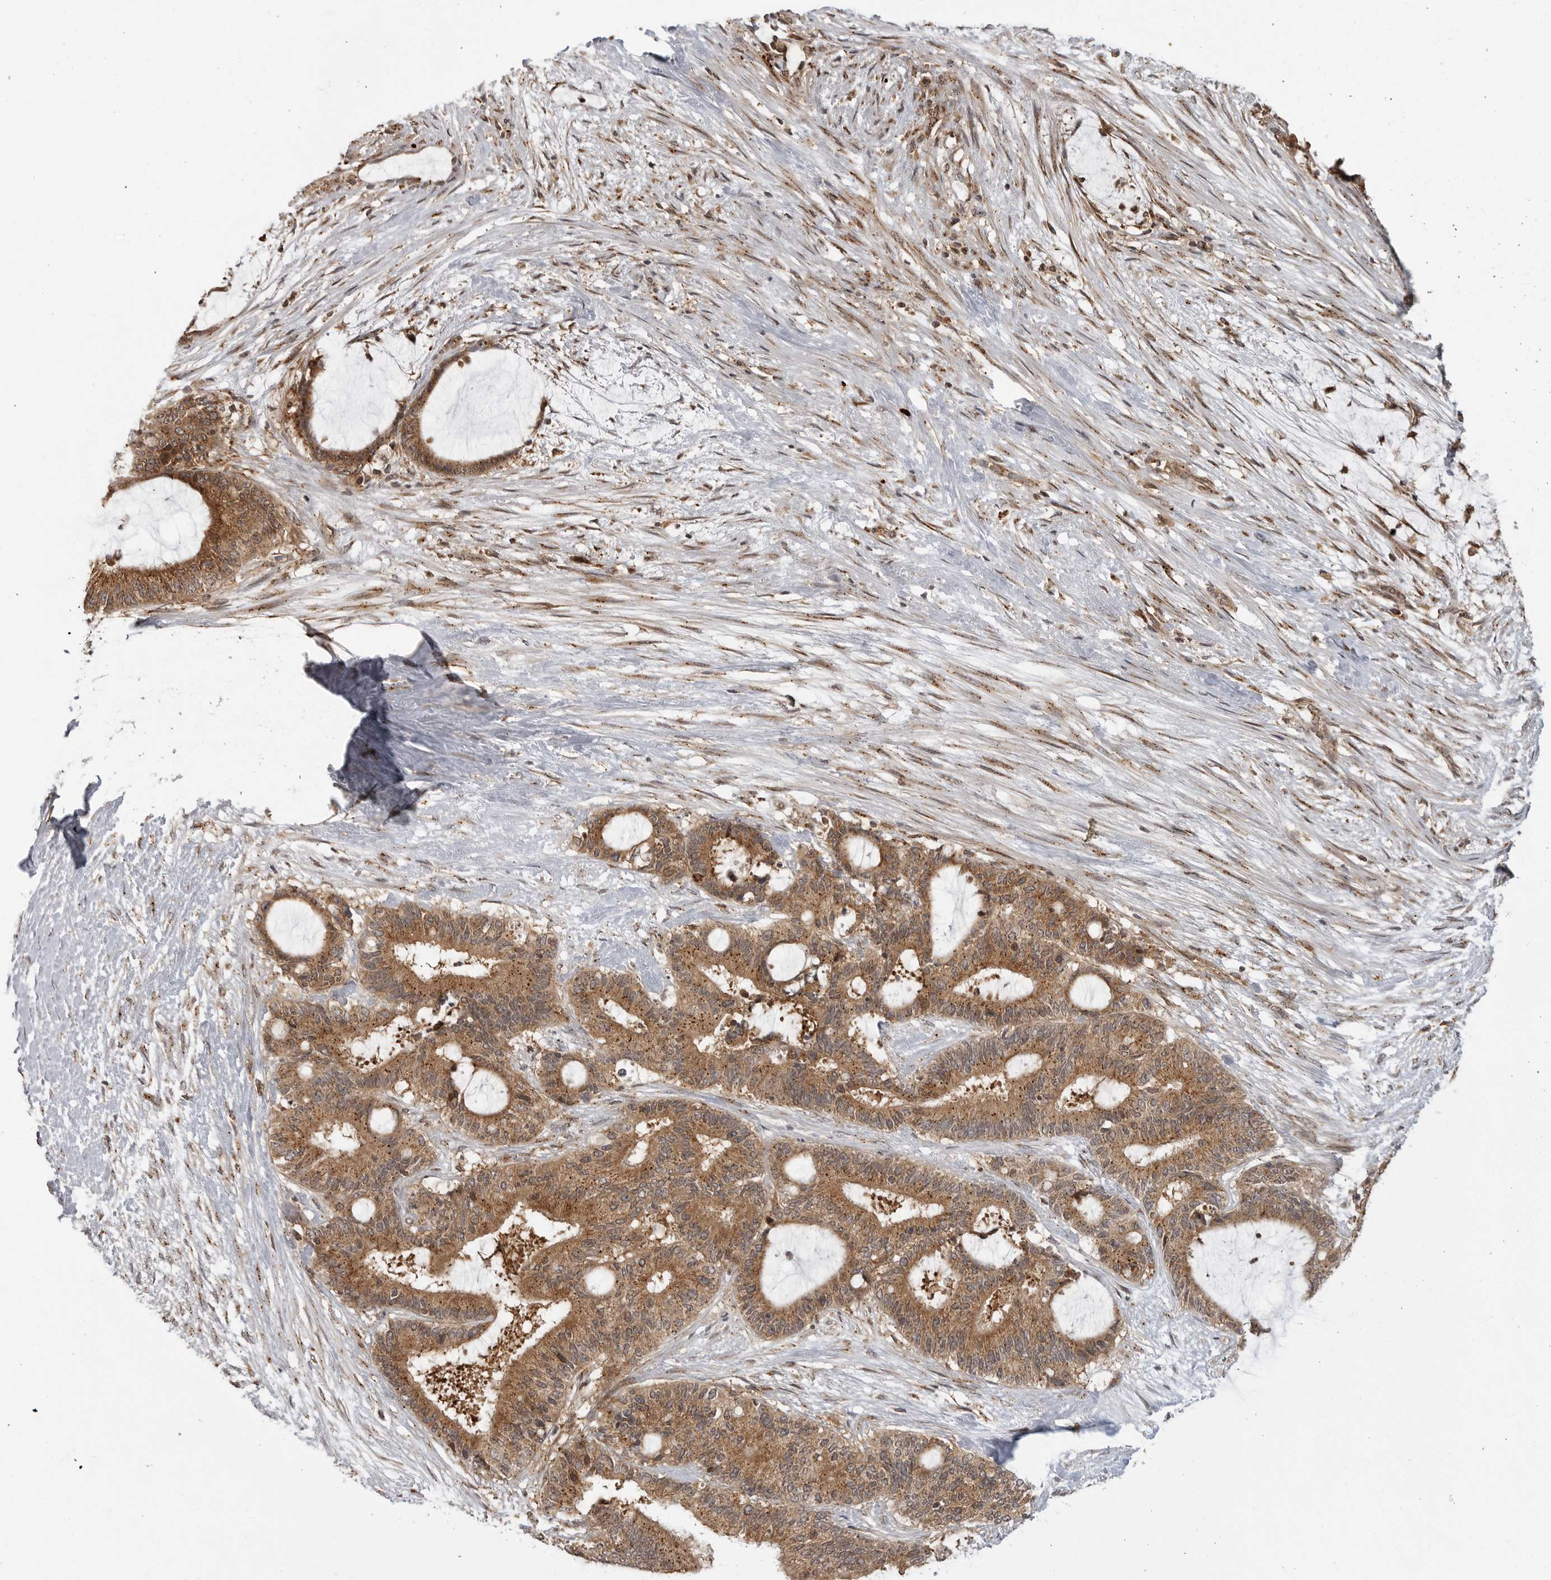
{"staining": {"intensity": "strong", "quantity": ">75%", "location": "cytoplasmic/membranous"}, "tissue": "liver cancer", "cell_type": "Tumor cells", "image_type": "cancer", "snomed": [{"axis": "morphology", "description": "Normal tissue, NOS"}, {"axis": "morphology", "description": "Cholangiocarcinoma"}, {"axis": "topography", "description": "Liver"}, {"axis": "topography", "description": "Peripheral nerve tissue"}], "caption": "This histopathology image demonstrates liver cancer stained with immunohistochemistry (IHC) to label a protein in brown. The cytoplasmic/membranous of tumor cells show strong positivity for the protein. Nuclei are counter-stained blue.", "gene": "COPA", "patient": {"sex": "female", "age": 73}}